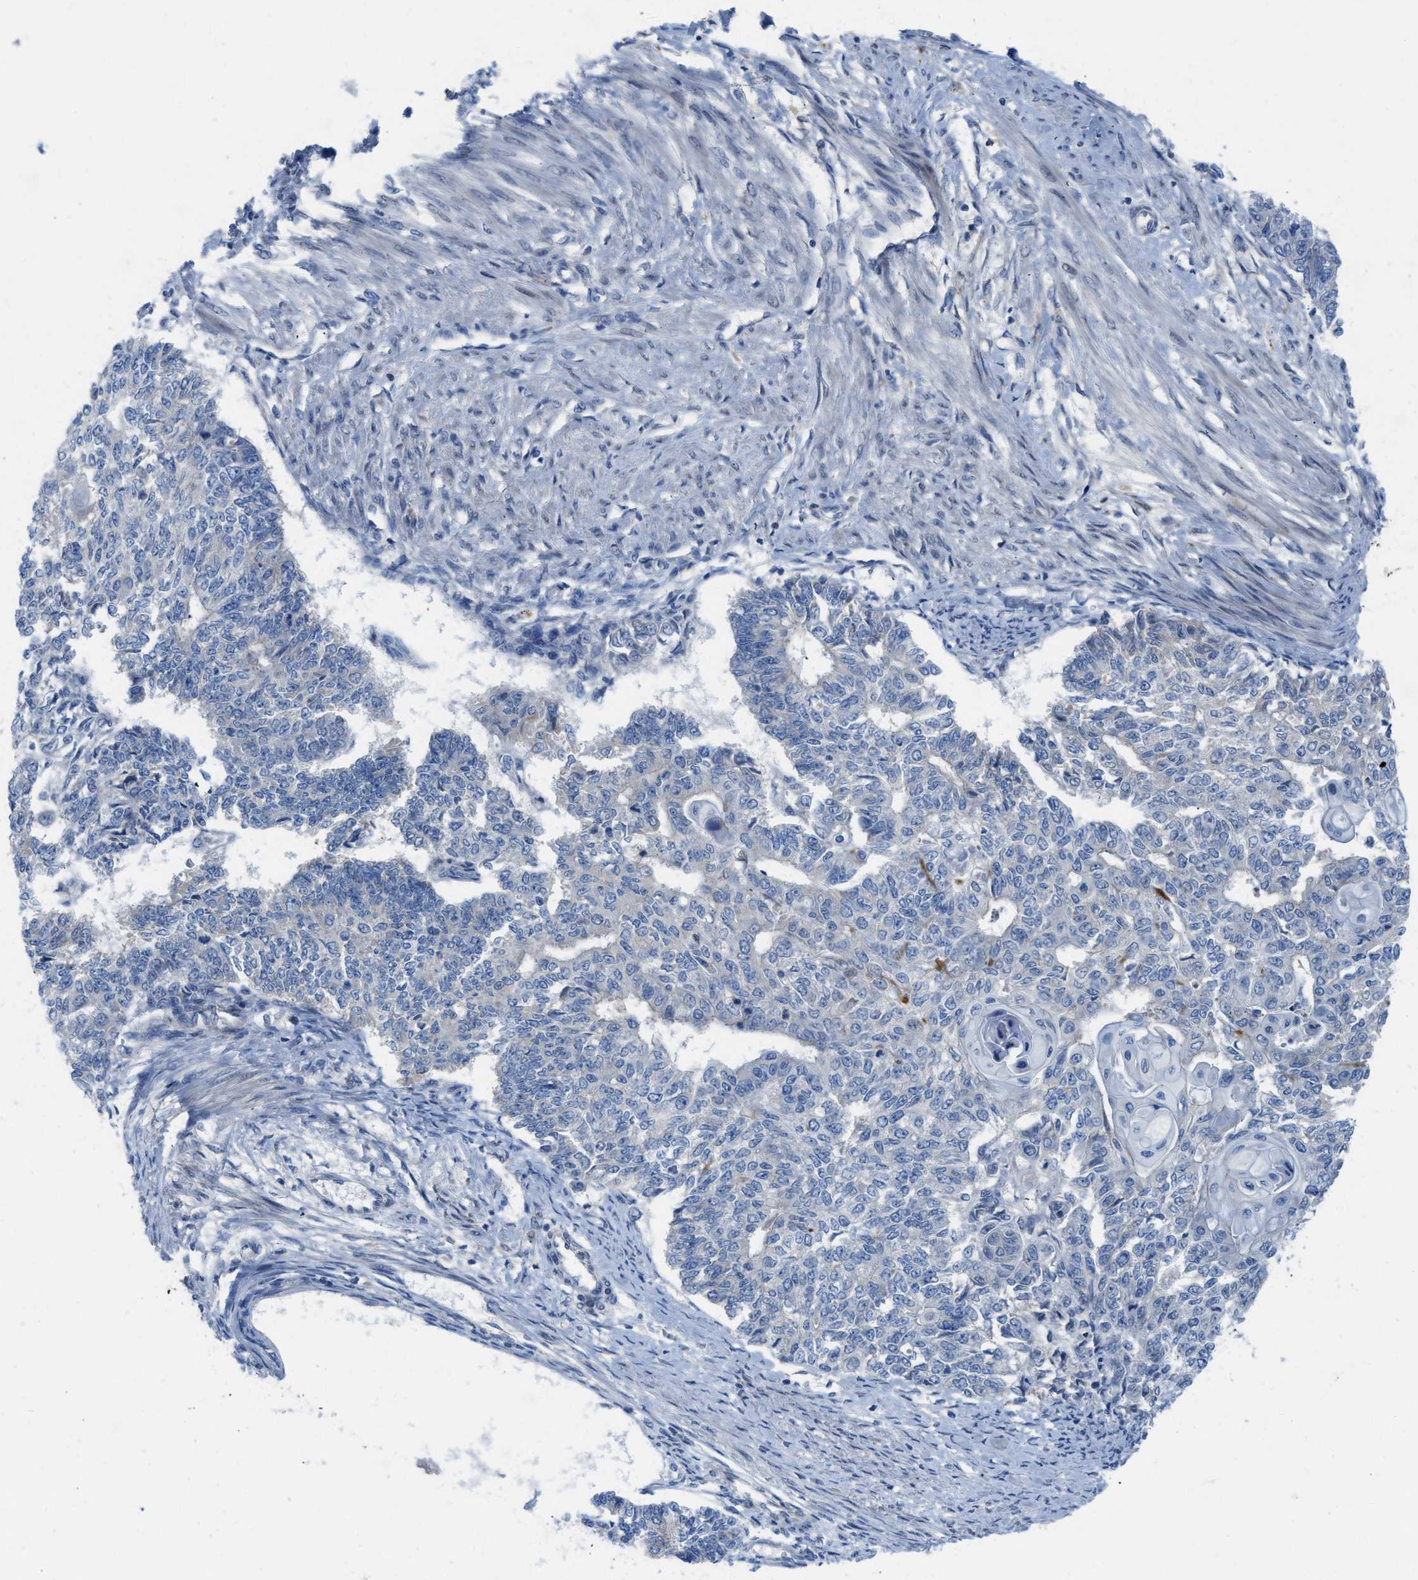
{"staining": {"intensity": "negative", "quantity": "none", "location": "none"}, "tissue": "endometrial cancer", "cell_type": "Tumor cells", "image_type": "cancer", "snomed": [{"axis": "morphology", "description": "Adenocarcinoma, NOS"}, {"axis": "topography", "description": "Endometrium"}], "caption": "This micrograph is of endometrial cancer (adenocarcinoma) stained with immunohistochemistry to label a protein in brown with the nuclei are counter-stained blue. There is no positivity in tumor cells. (Immunohistochemistry (ihc), brightfield microscopy, high magnification).", "gene": "TMEM248", "patient": {"sex": "female", "age": 32}}